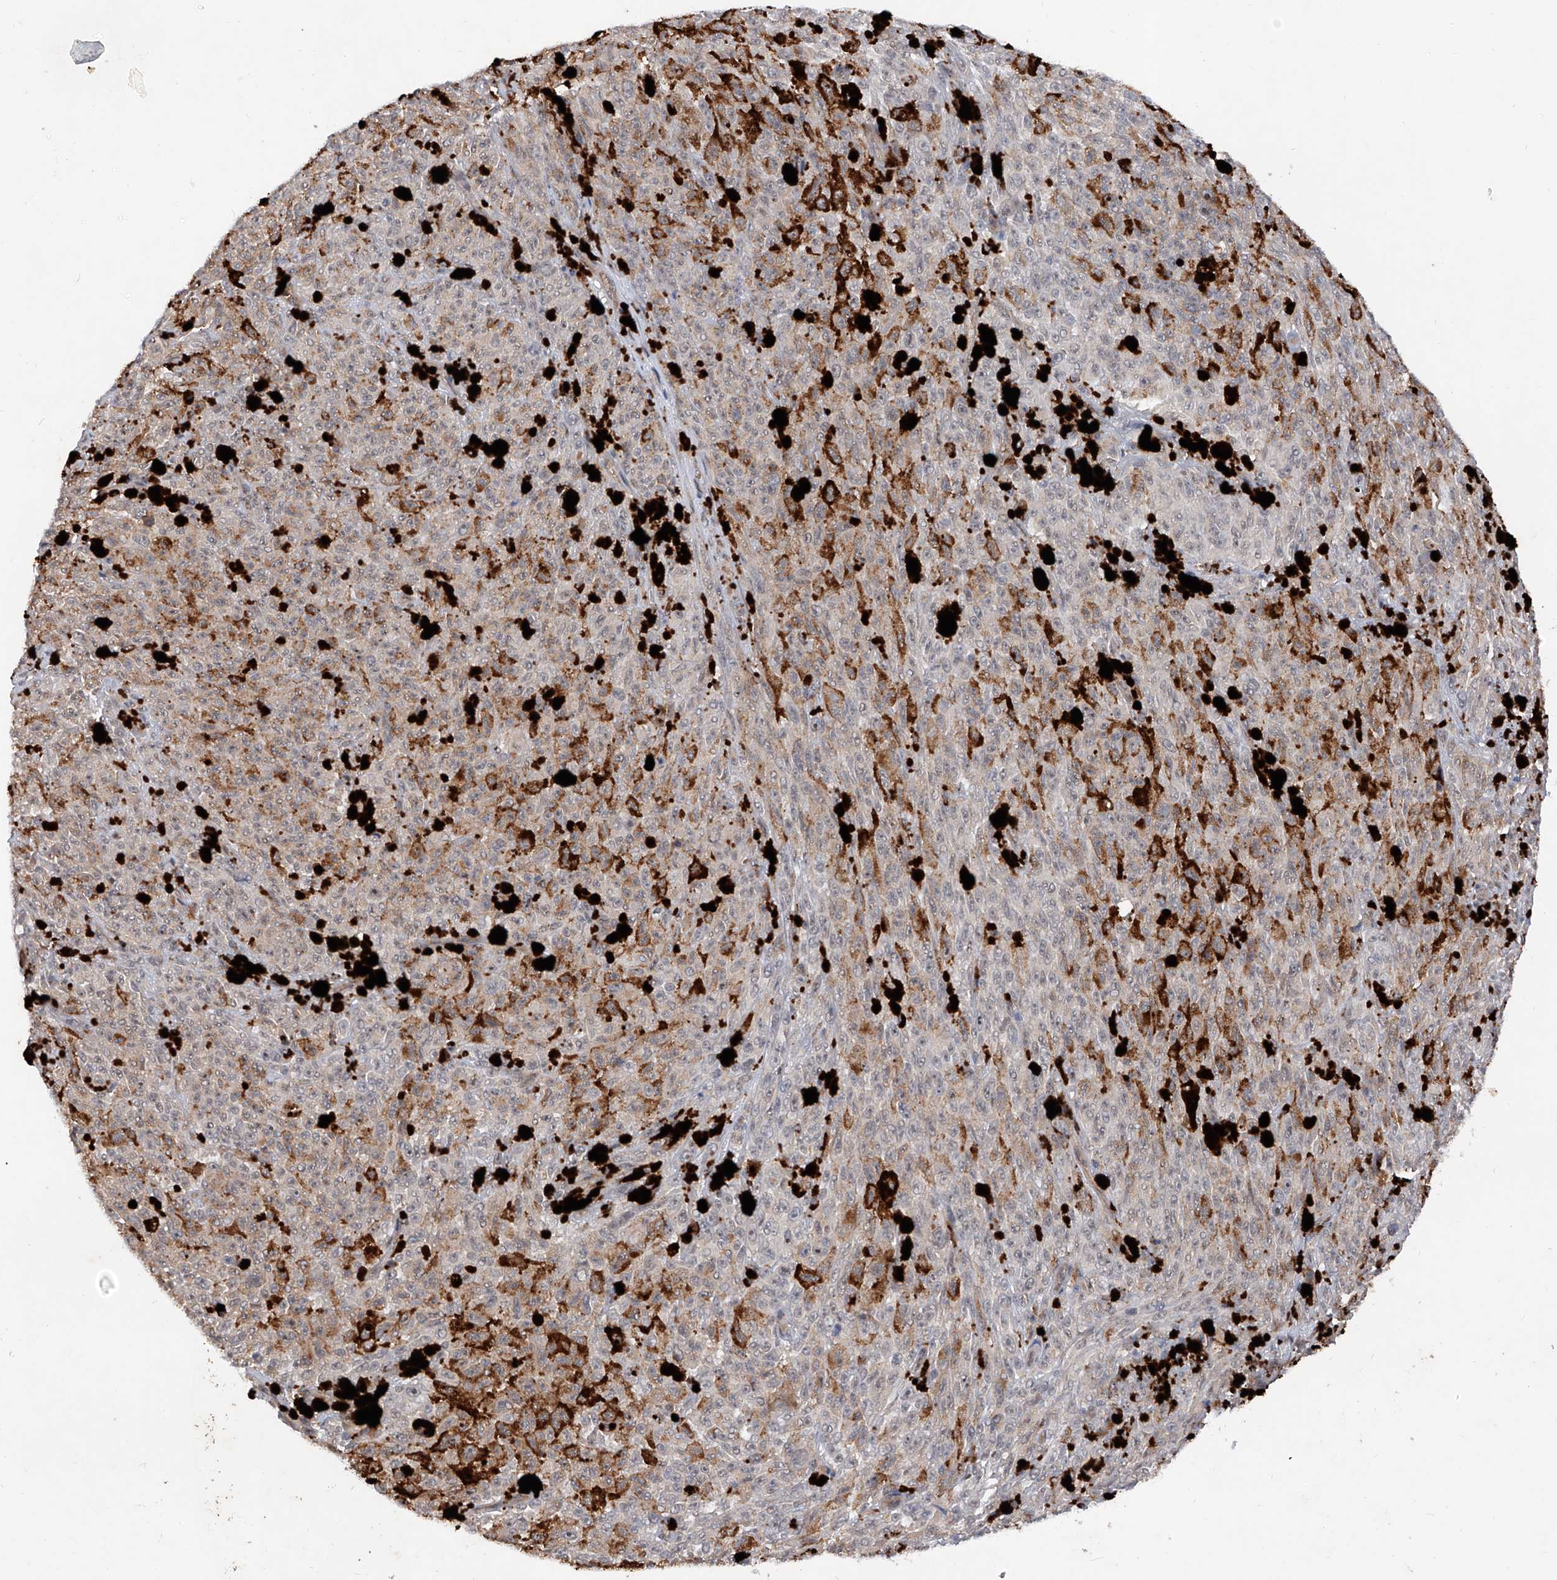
{"staining": {"intensity": "negative", "quantity": "none", "location": "none"}, "tissue": "melanoma", "cell_type": "Tumor cells", "image_type": "cancer", "snomed": [{"axis": "morphology", "description": "Malignant melanoma, NOS"}, {"axis": "topography", "description": "Skin"}], "caption": "This is an immunohistochemistry image of malignant melanoma. There is no positivity in tumor cells.", "gene": "FAM135A", "patient": {"sex": "female", "age": 82}}